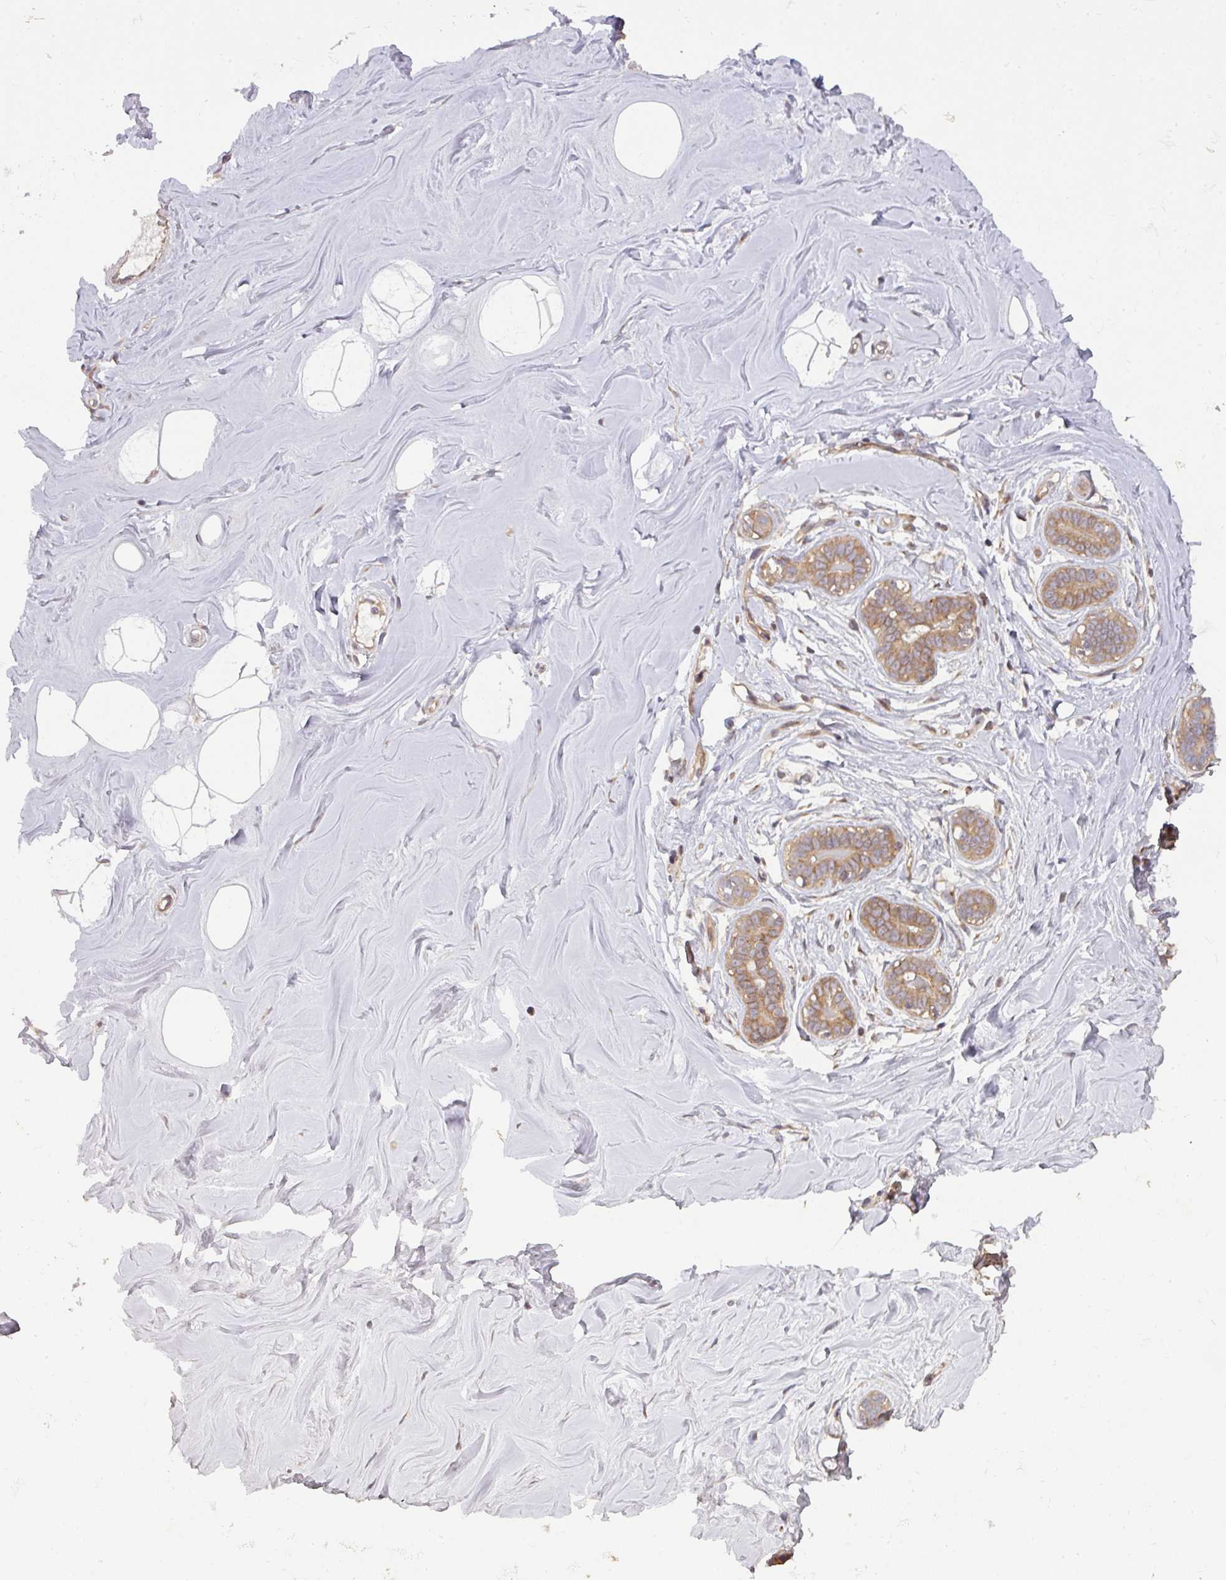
{"staining": {"intensity": "negative", "quantity": "none", "location": "none"}, "tissue": "breast", "cell_type": "Adipocytes", "image_type": "normal", "snomed": [{"axis": "morphology", "description": "Normal tissue, NOS"}, {"axis": "topography", "description": "Breast"}], "caption": "Immunohistochemistry histopathology image of unremarkable human breast stained for a protein (brown), which reveals no staining in adipocytes.", "gene": "CYFIP2", "patient": {"sex": "female", "age": 25}}